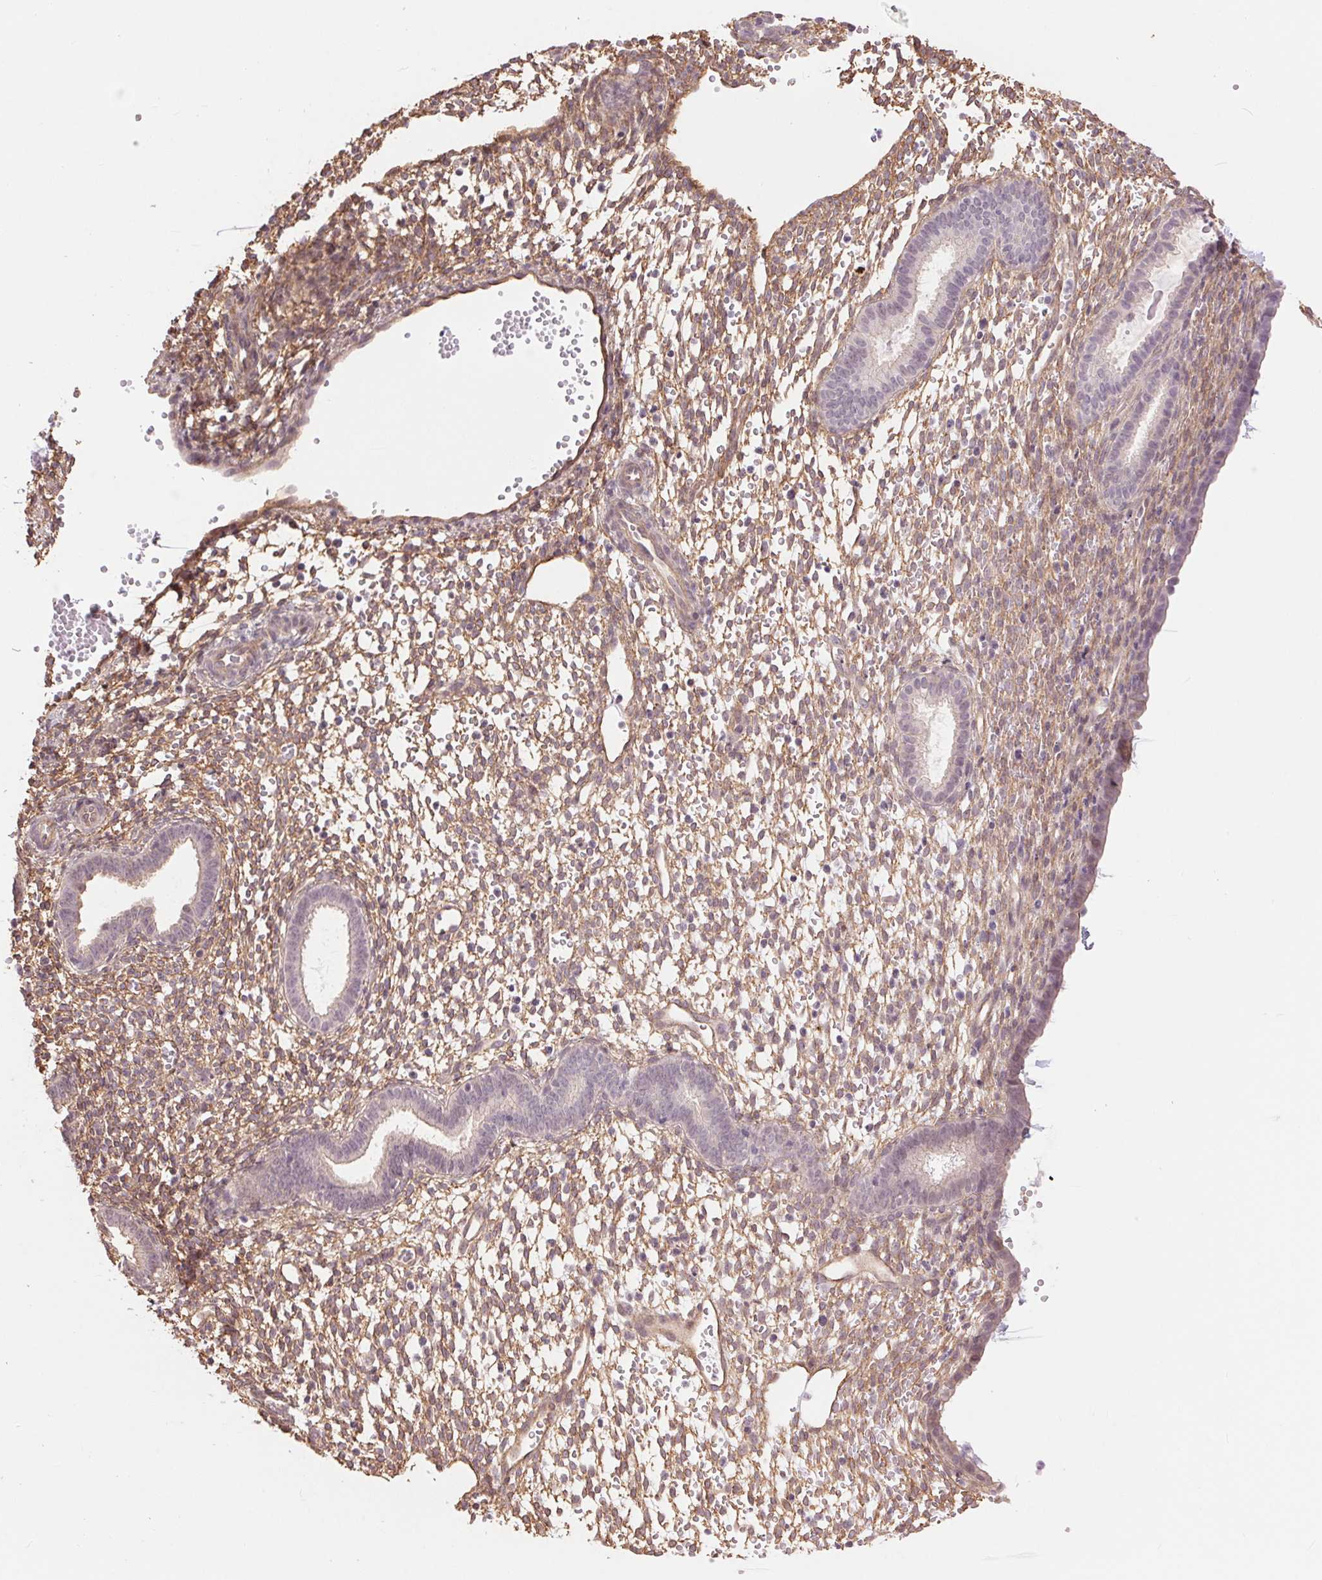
{"staining": {"intensity": "moderate", "quantity": "25%-75%", "location": "cytoplasmic/membranous"}, "tissue": "endometrium", "cell_type": "Cells in endometrial stroma", "image_type": "normal", "snomed": [{"axis": "morphology", "description": "Normal tissue, NOS"}, {"axis": "topography", "description": "Endometrium"}], "caption": "IHC (DAB (3,3'-diaminobenzidine)) staining of unremarkable endometrium displays moderate cytoplasmic/membranous protein staining in about 25%-75% of cells in endometrial stroma.", "gene": "PALM", "patient": {"sex": "female", "age": 36}}